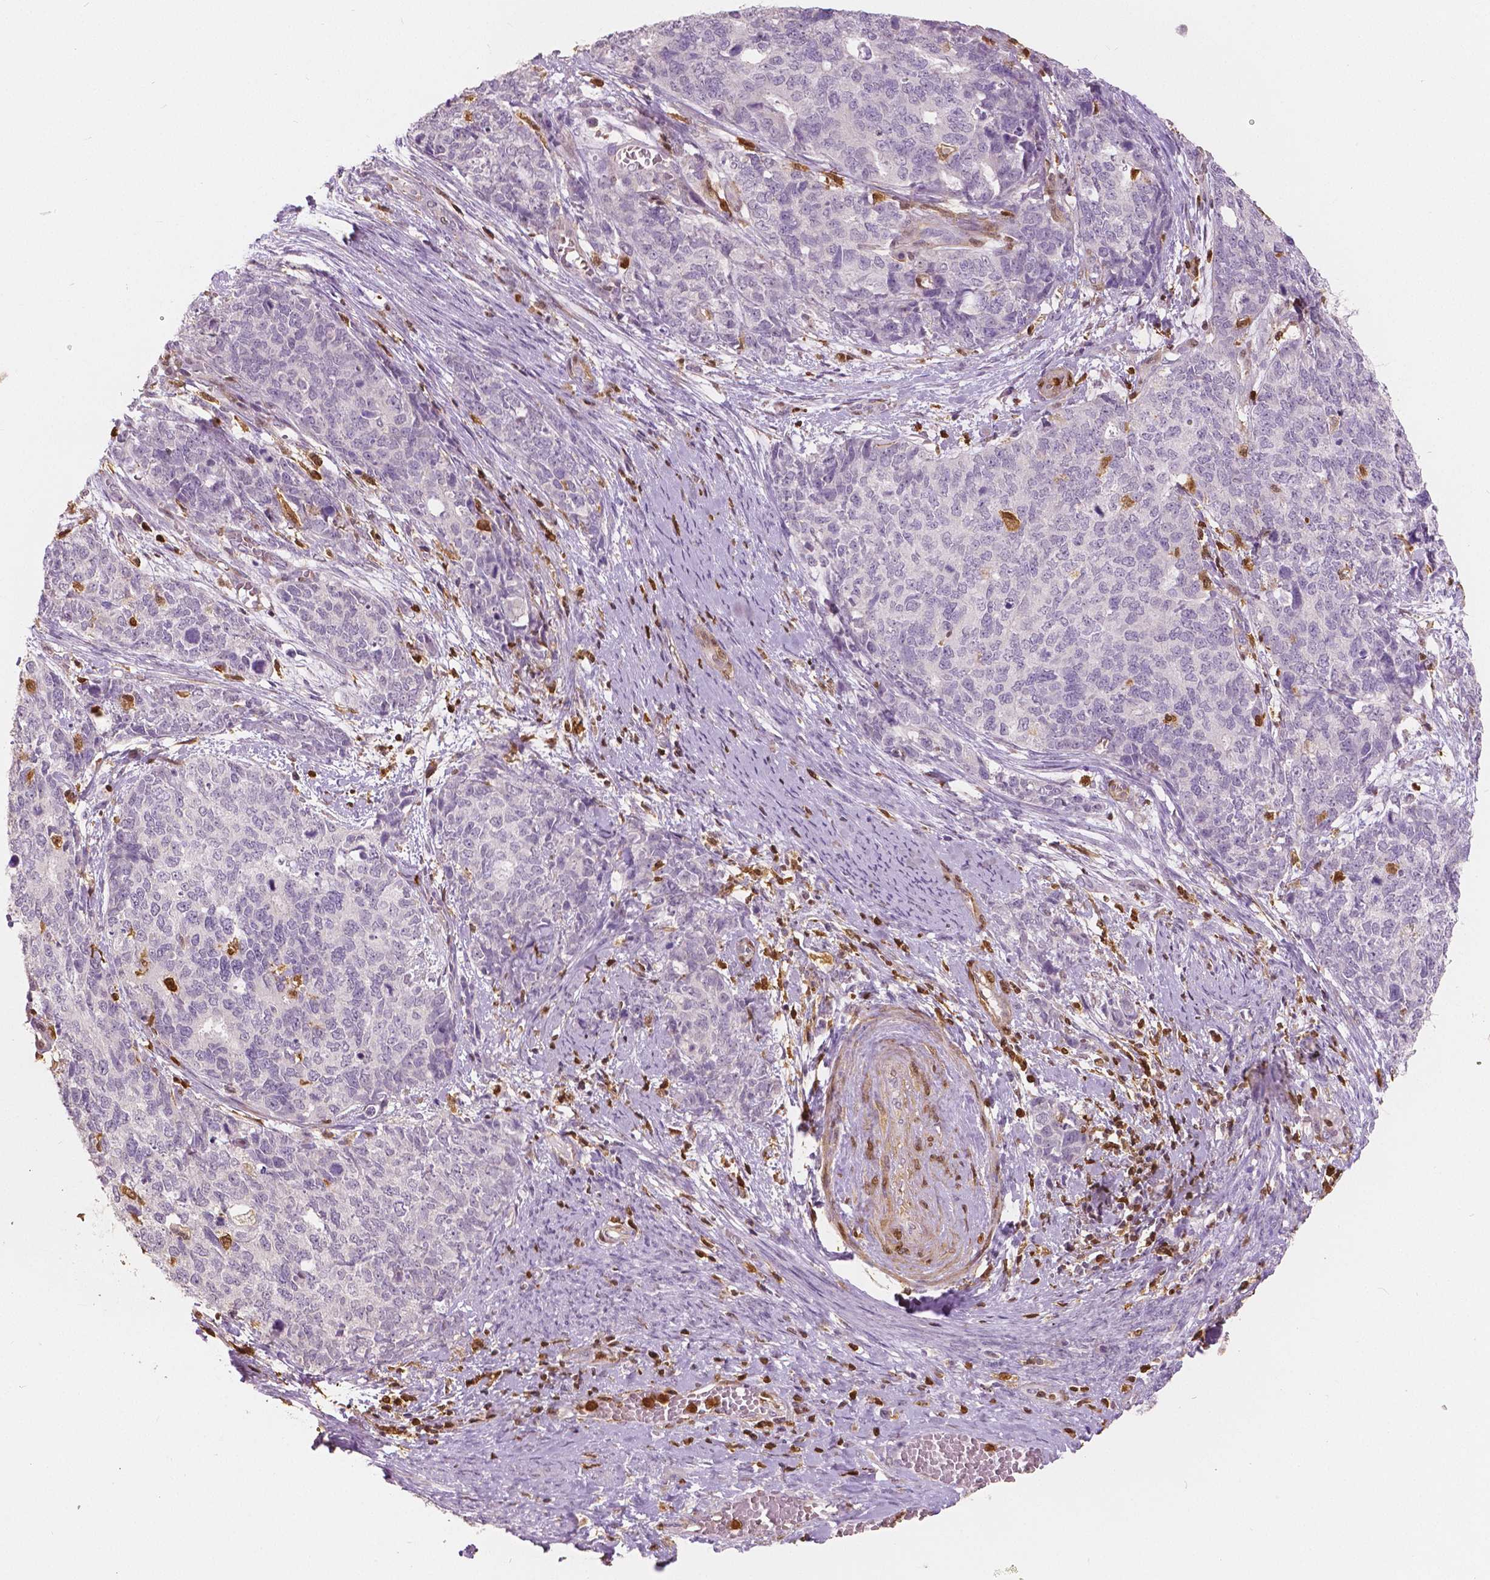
{"staining": {"intensity": "negative", "quantity": "none", "location": "none"}, "tissue": "cervical cancer", "cell_type": "Tumor cells", "image_type": "cancer", "snomed": [{"axis": "morphology", "description": "Squamous cell carcinoma, NOS"}, {"axis": "topography", "description": "Cervix"}], "caption": "This is a image of immunohistochemistry (IHC) staining of cervical cancer (squamous cell carcinoma), which shows no positivity in tumor cells.", "gene": "S100A4", "patient": {"sex": "female", "age": 63}}